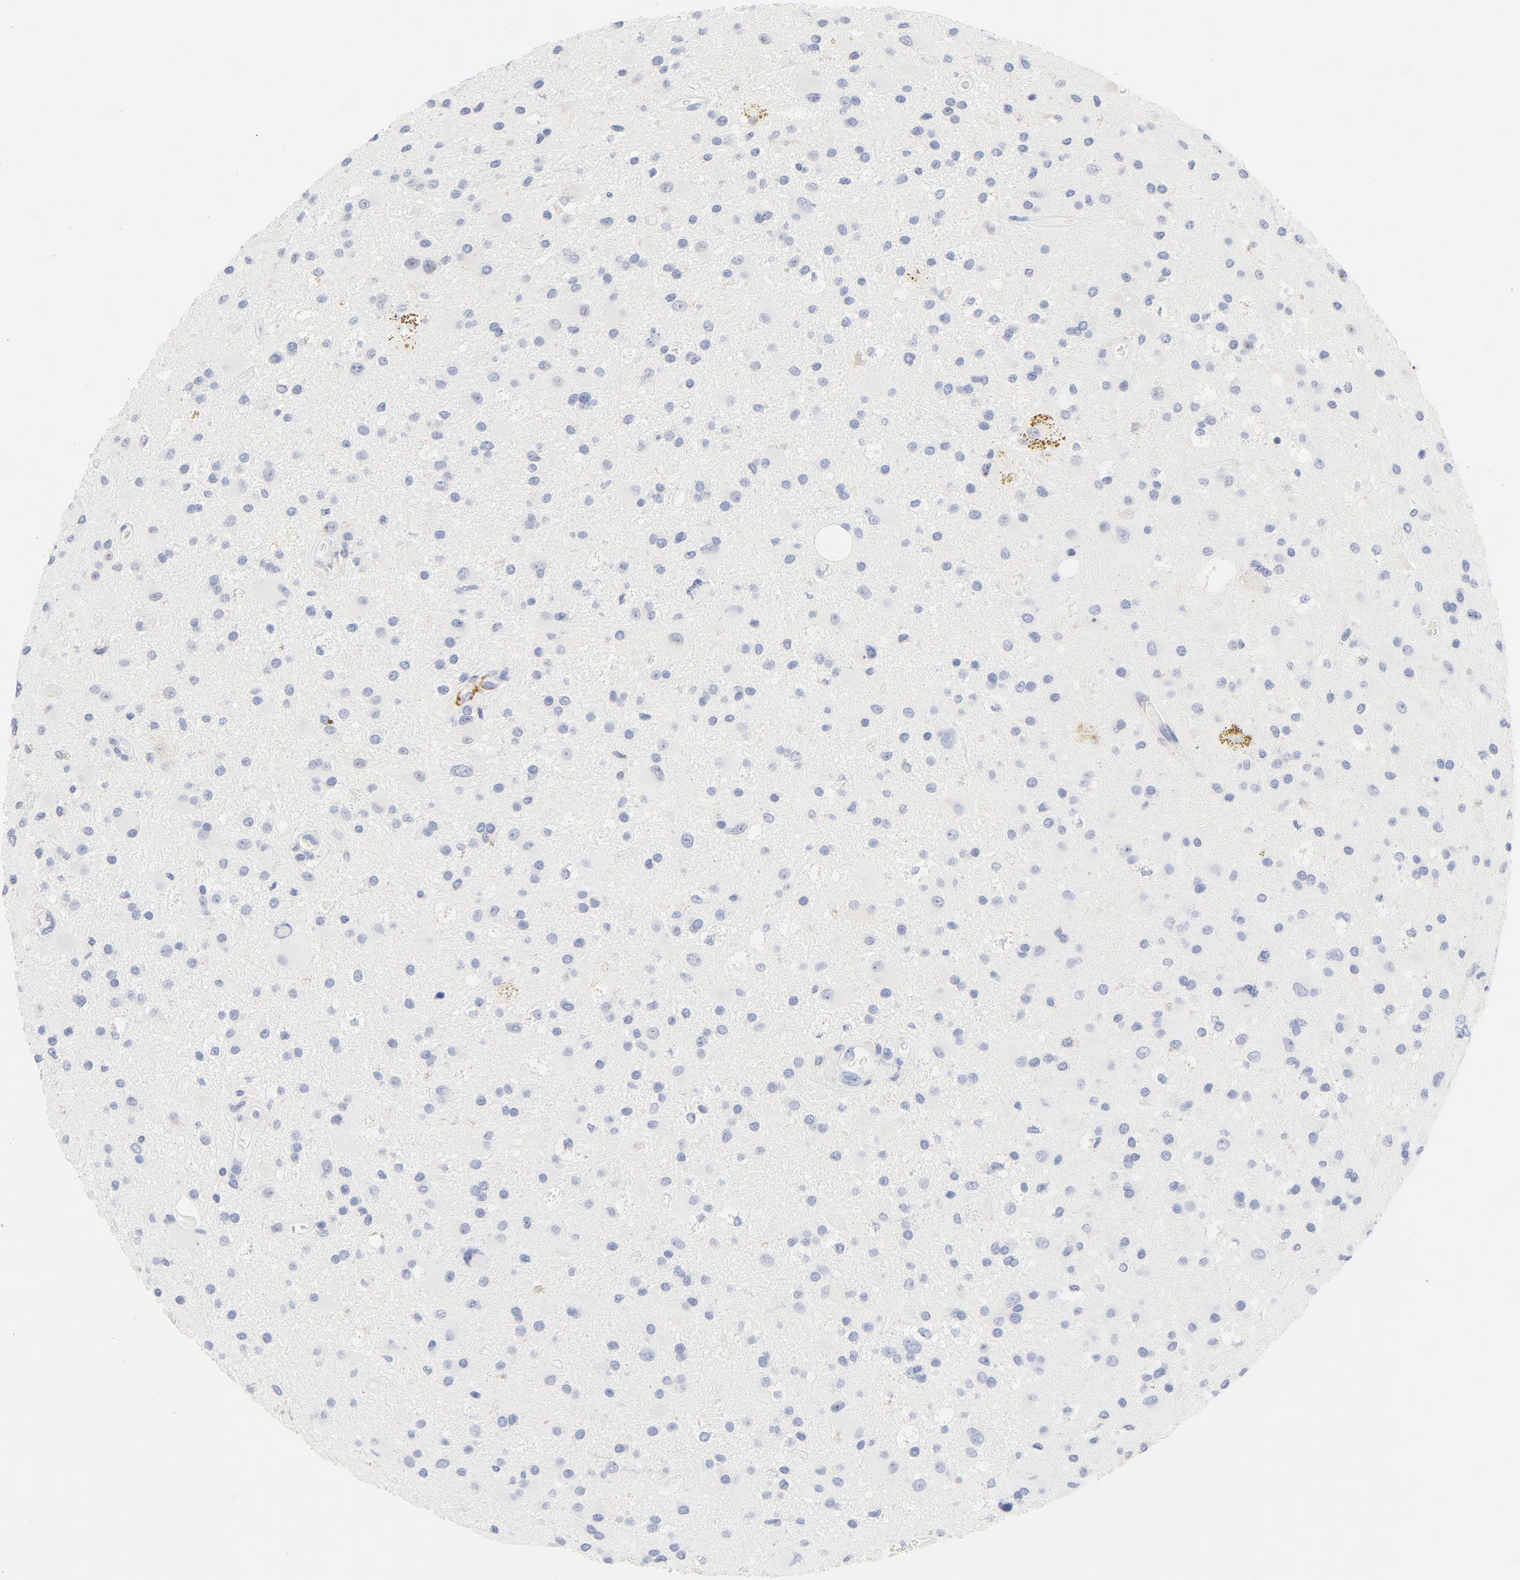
{"staining": {"intensity": "strong", "quantity": "<25%", "location": "nuclear"}, "tissue": "glioma", "cell_type": "Tumor cells", "image_type": "cancer", "snomed": [{"axis": "morphology", "description": "Glioma, malignant, Low grade"}, {"axis": "topography", "description": "Brain"}], "caption": "Protein analysis of glioma tissue displays strong nuclear expression in approximately <25% of tumor cells. Immunohistochemistry (ihc) stains the protein of interest in brown and the nuclei are stained blue.", "gene": "CDC20", "patient": {"sex": "male", "age": 58}}